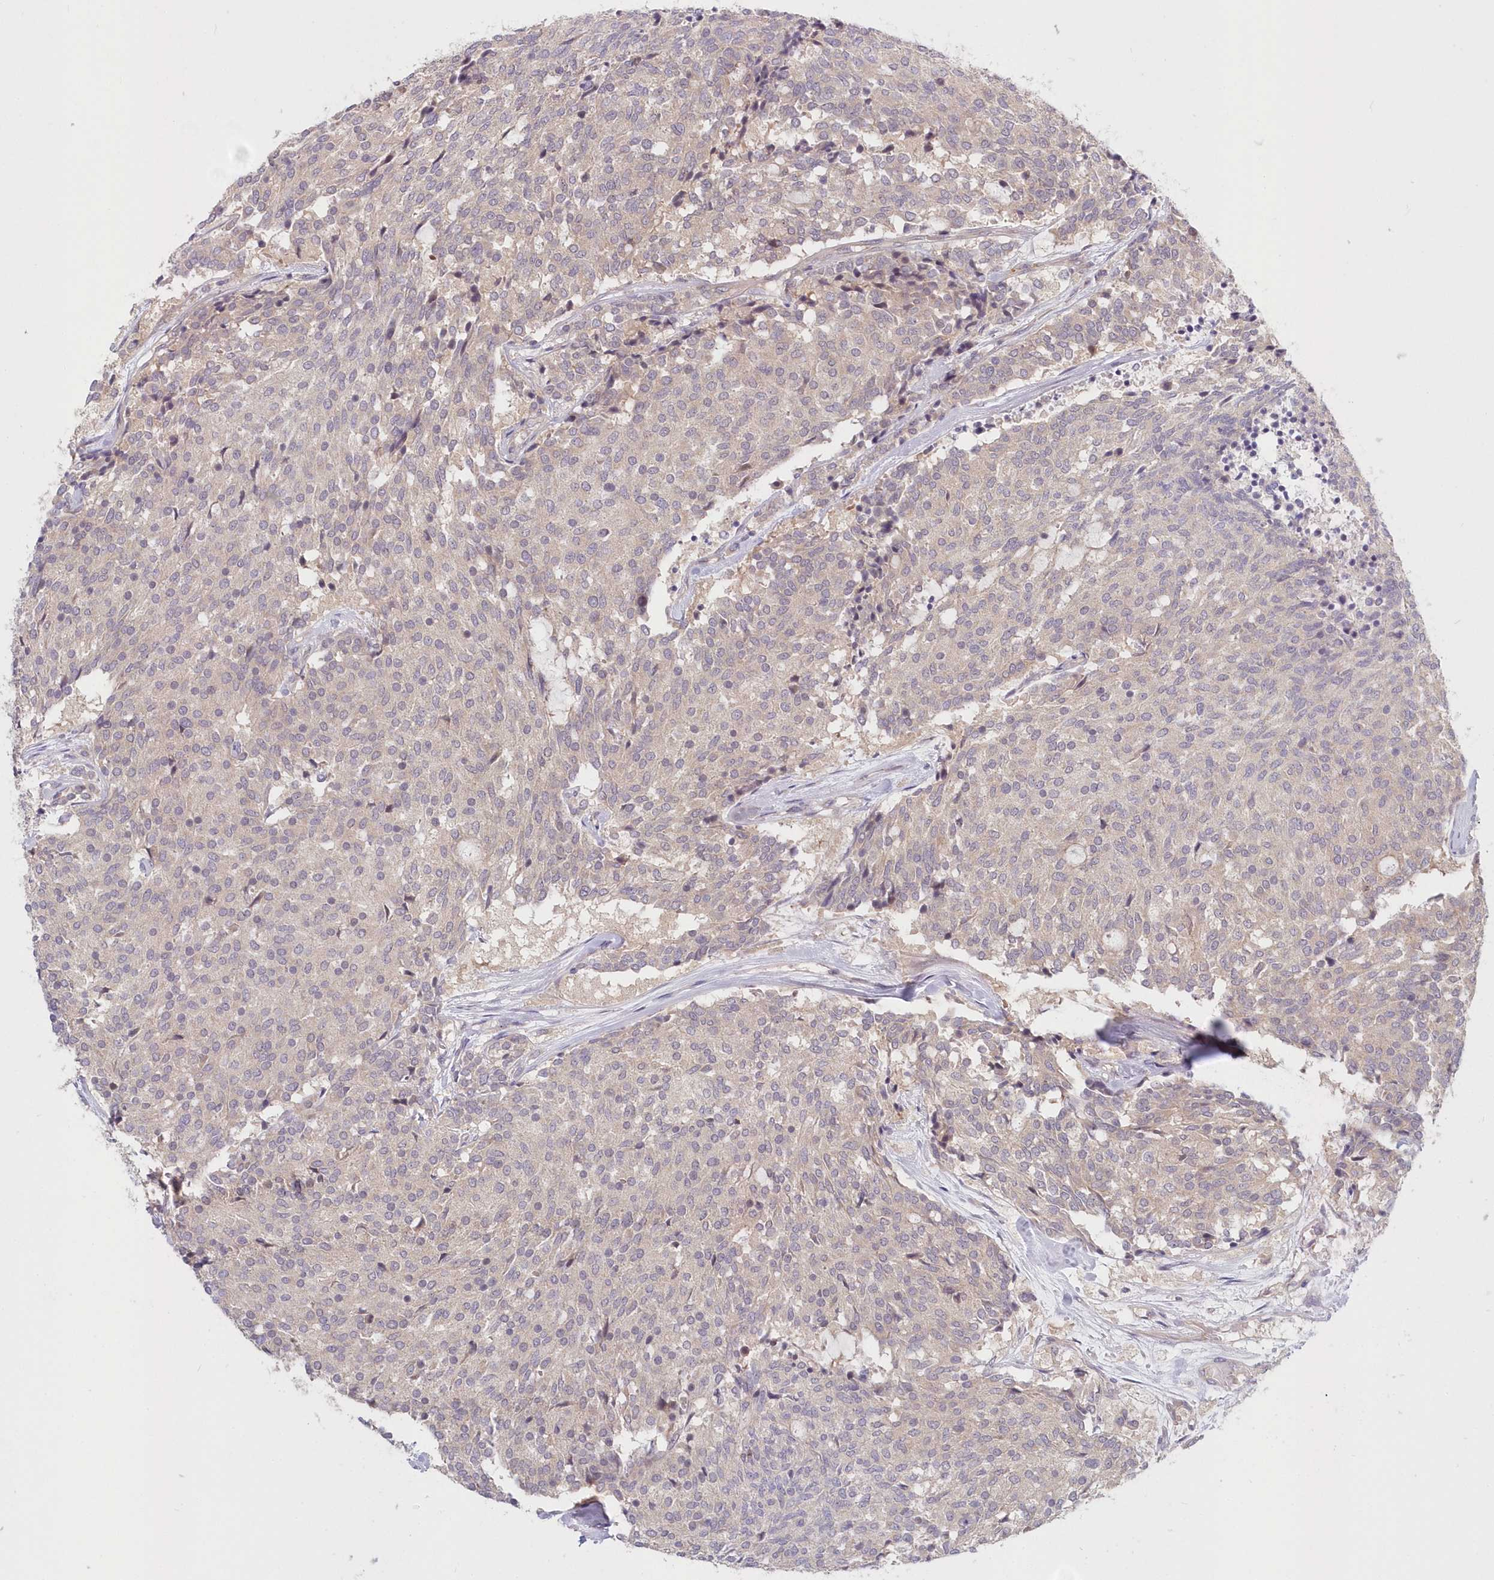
{"staining": {"intensity": "negative", "quantity": "none", "location": "none"}, "tissue": "carcinoid", "cell_type": "Tumor cells", "image_type": "cancer", "snomed": [{"axis": "morphology", "description": "Carcinoid, malignant, NOS"}, {"axis": "topography", "description": "Pancreas"}], "caption": "An immunohistochemistry (IHC) image of malignant carcinoid is shown. There is no staining in tumor cells of malignant carcinoid.", "gene": "KATNA1", "patient": {"sex": "female", "age": 54}}